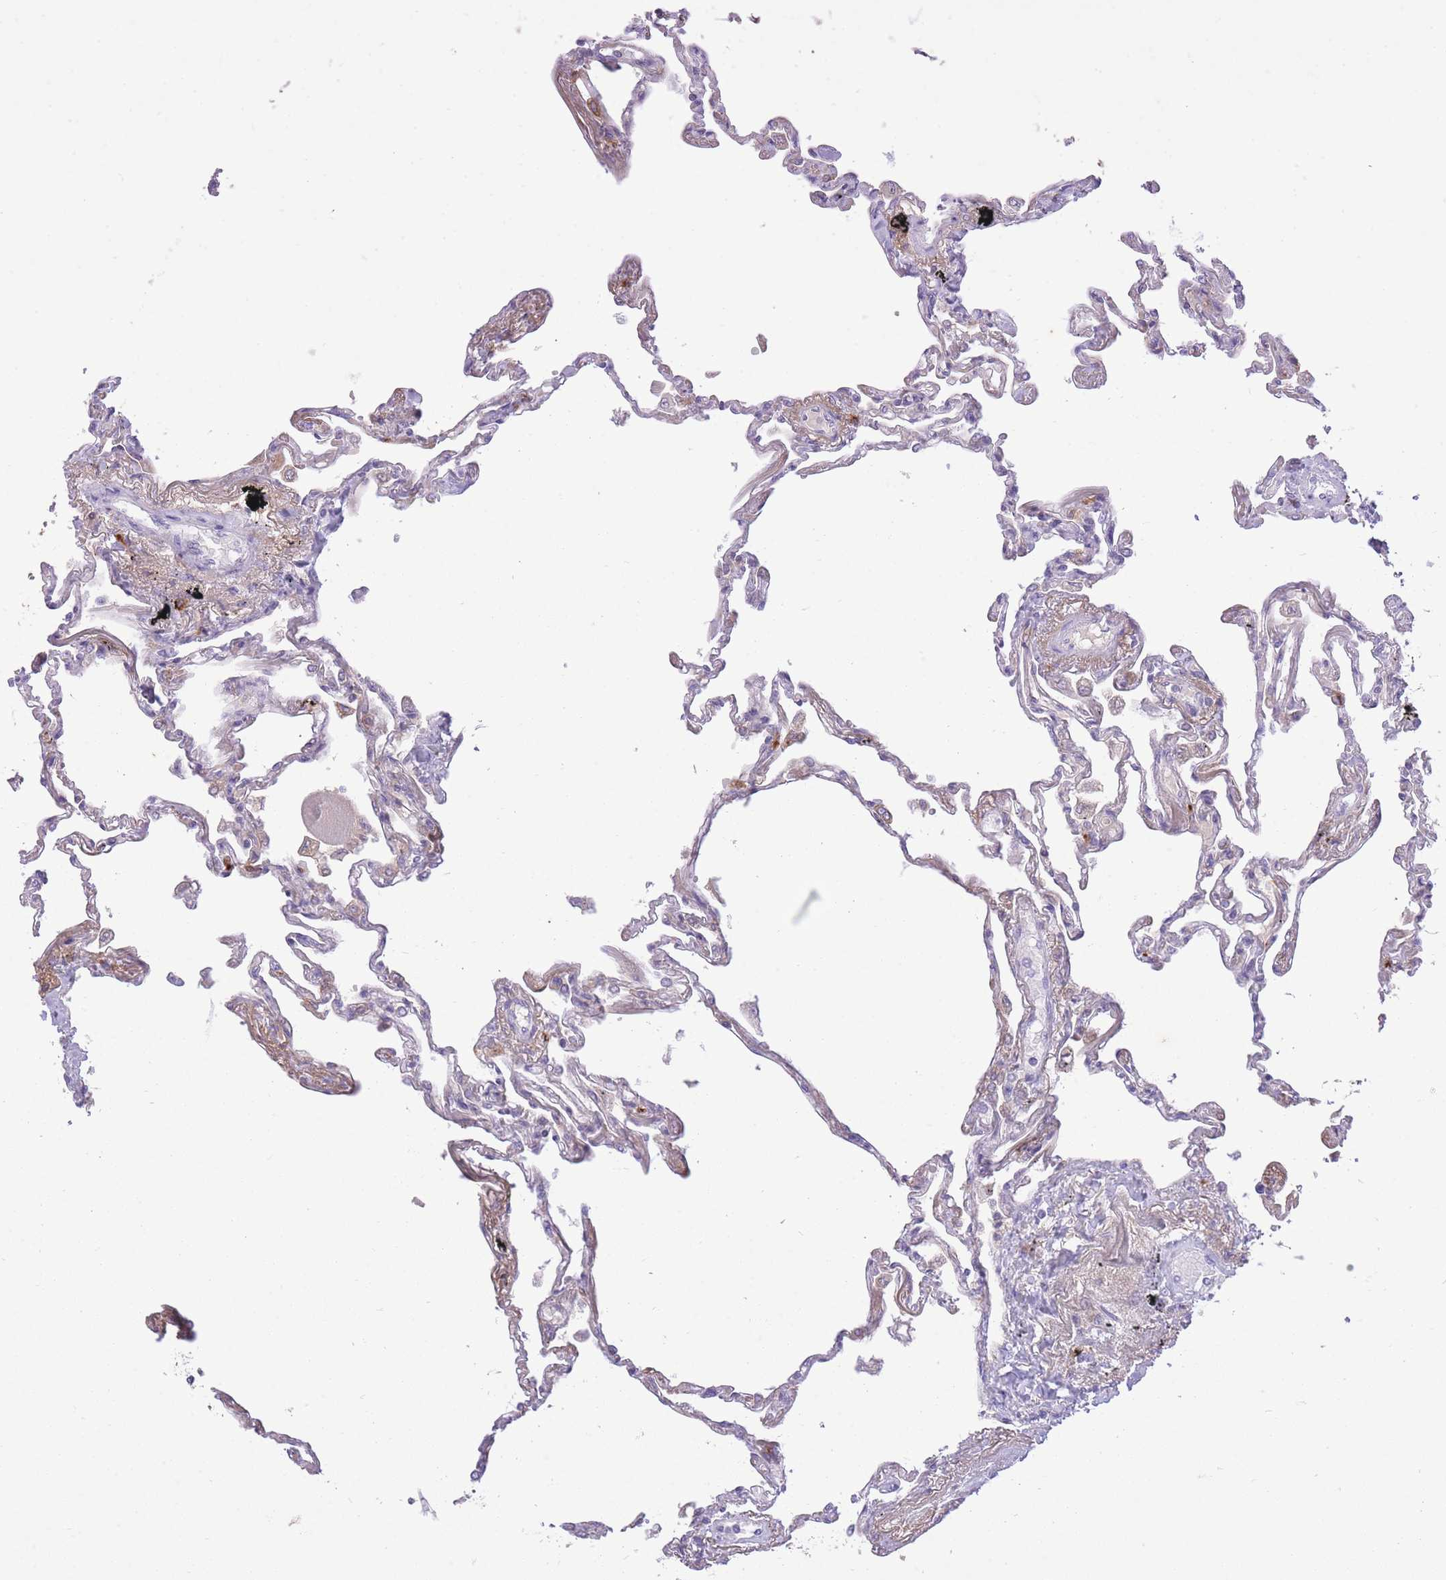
{"staining": {"intensity": "negative", "quantity": "none", "location": "none"}, "tissue": "lung", "cell_type": "Alveolar cells", "image_type": "normal", "snomed": [{"axis": "morphology", "description": "Normal tissue, NOS"}, {"axis": "topography", "description": "Lung"}], "caption": "DAB immunohistochemical staining of normal human lung shows no significant positivity in alveolar cells. (Brightfield microscopy of DAB (3,3'-diaminobenzidine) immunohistochemistry at high magnification).", "gene": "MEIS3", "patient": {"sex": "female", "age": 67}}